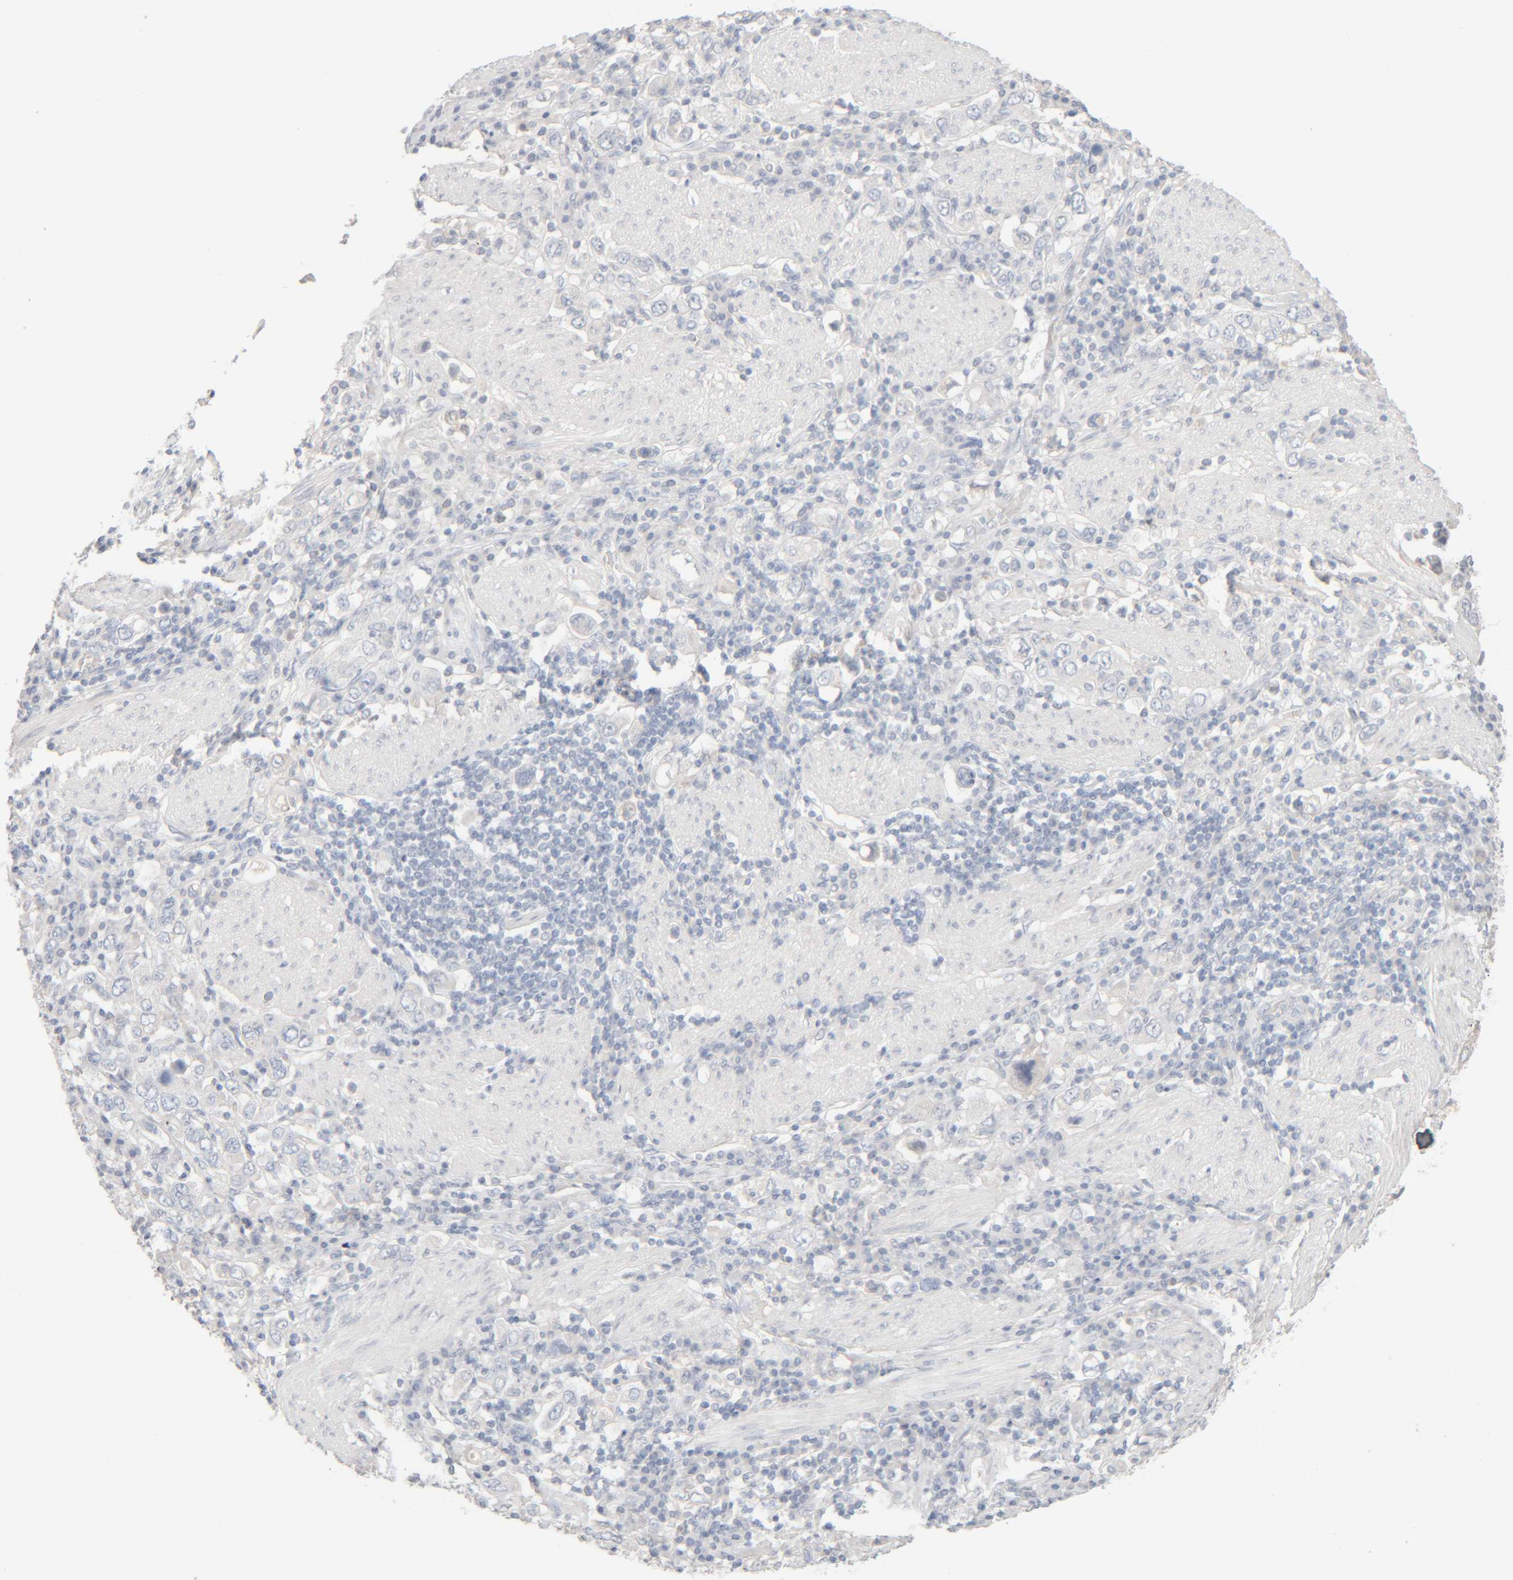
{"staining": {"intensity": "negative", "quantity": "none", "location": "none"}, "tissue": "stomach cancer", "cell_type": "Tumor cells", "image_type": "cancer", "snomed": [{"axis": "morphology", "description": "Adenocarcinoma, NOS"}, {"axis": "topography", "description": "Stomach, upper"}], "caption": "There is no significant positivity in tumor cells of stomach cancer. (DAB (3,3'-diaminobenzidine) immunohistochemistry, high magnification).", "gene": "RIDA", "patient": {"sex": "male", "age": 62}}